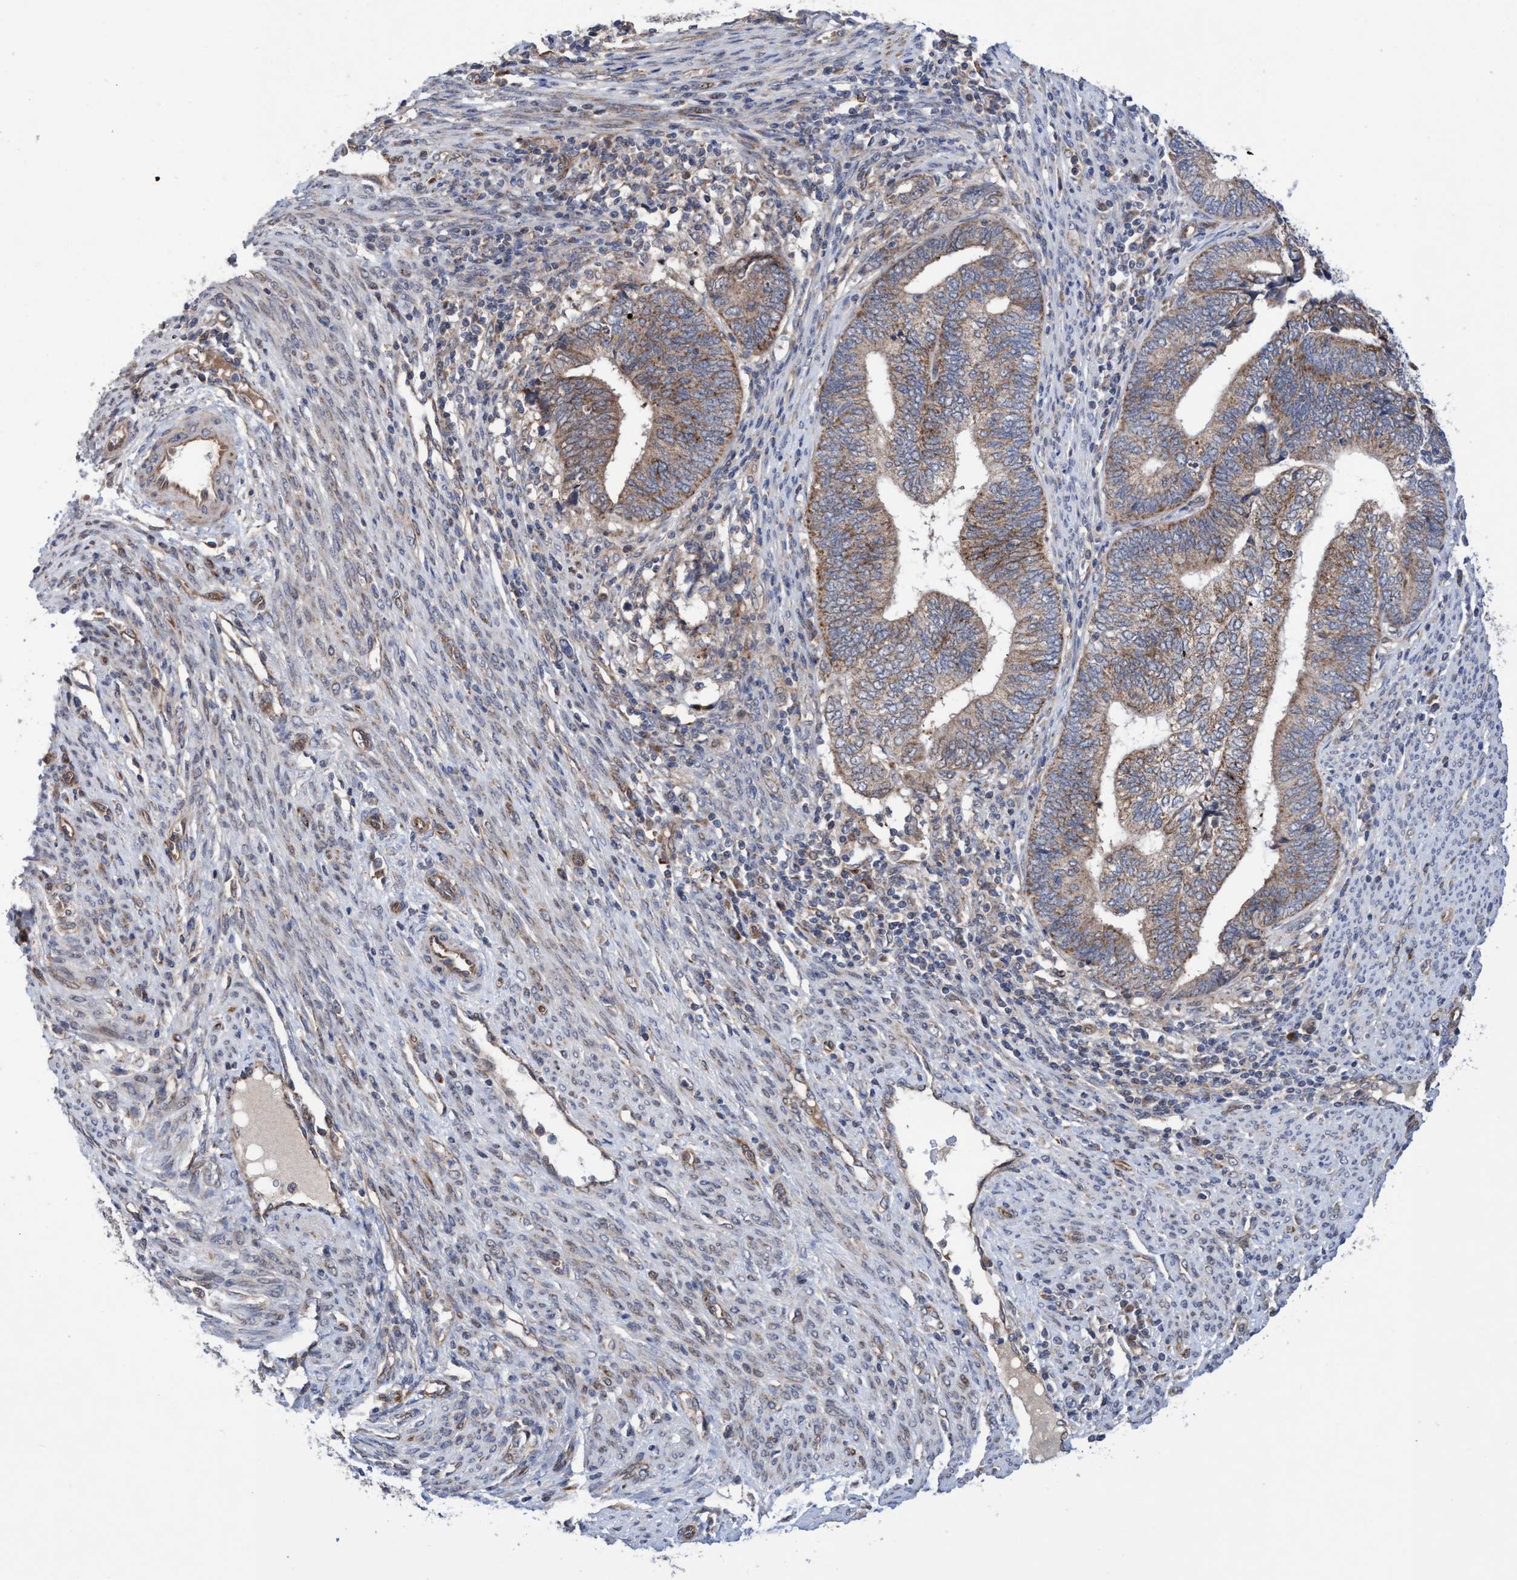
{"staining": {"intensity": "moderate", "quantity": ">75%", "location": "cytoplasmic/membranous"}, "tissue": "endometrial cancer", "cell_type": "Tumor cells", "image_type": "cancer", "snomed": [{"axis": "morphology", "description": "Adenocarcinoma, NOS"}, {"axis": "topography", "description": "Uterus"}, {"axis": "topography", "description": "Endometrium"}], "caption": "Immunohistochemical staining of endometrial cancer displays medium levels of moderate cytoplasmic/membranous protein positivity in about >75% of tumor cells. Immunohistochemistry stains the protein in brown and the nuclei are stained blue.", "gene": "P2RY14", "patient": {"sex": "female", "age": 70}}